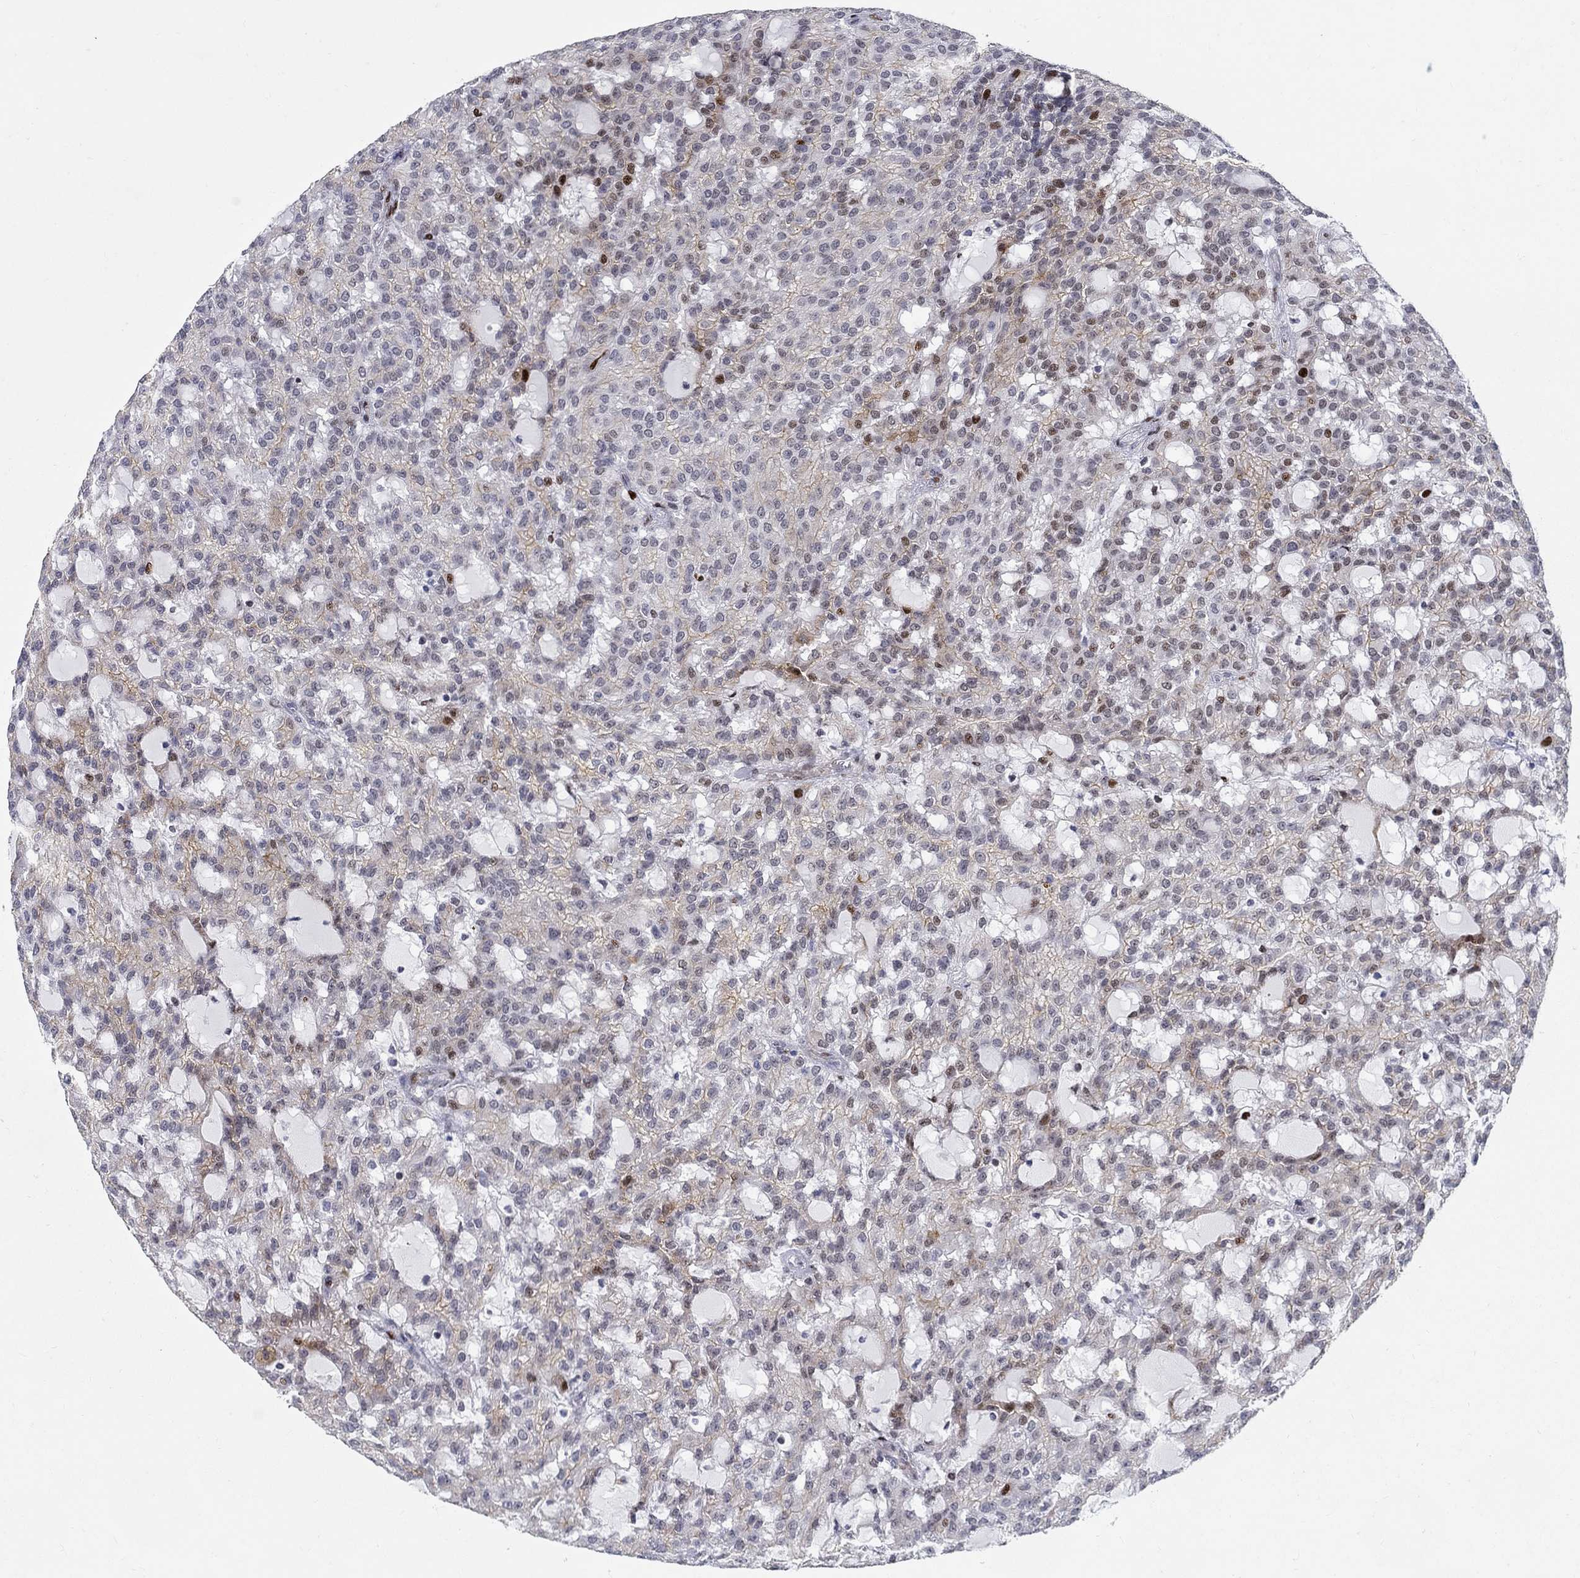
{"staining": {"intensity": "strong", "quantity": "<25%", "location": "nuclear"}, "tissue": "renal cancer", "cell_type": "Tumor cells", "image_type": "cancer", "snomed": [{"axis": "morphology", "description": "Adenocarcinoma, NOS"}, {"axis": "topography", "description": "Kidney"}], "caption": "Protein staining shows strong nuclear positivity in about <25% of tumor cells in renal cancer.", "gene": "RAPGEF5", "patient": {"sex": "male", "age": 63}}